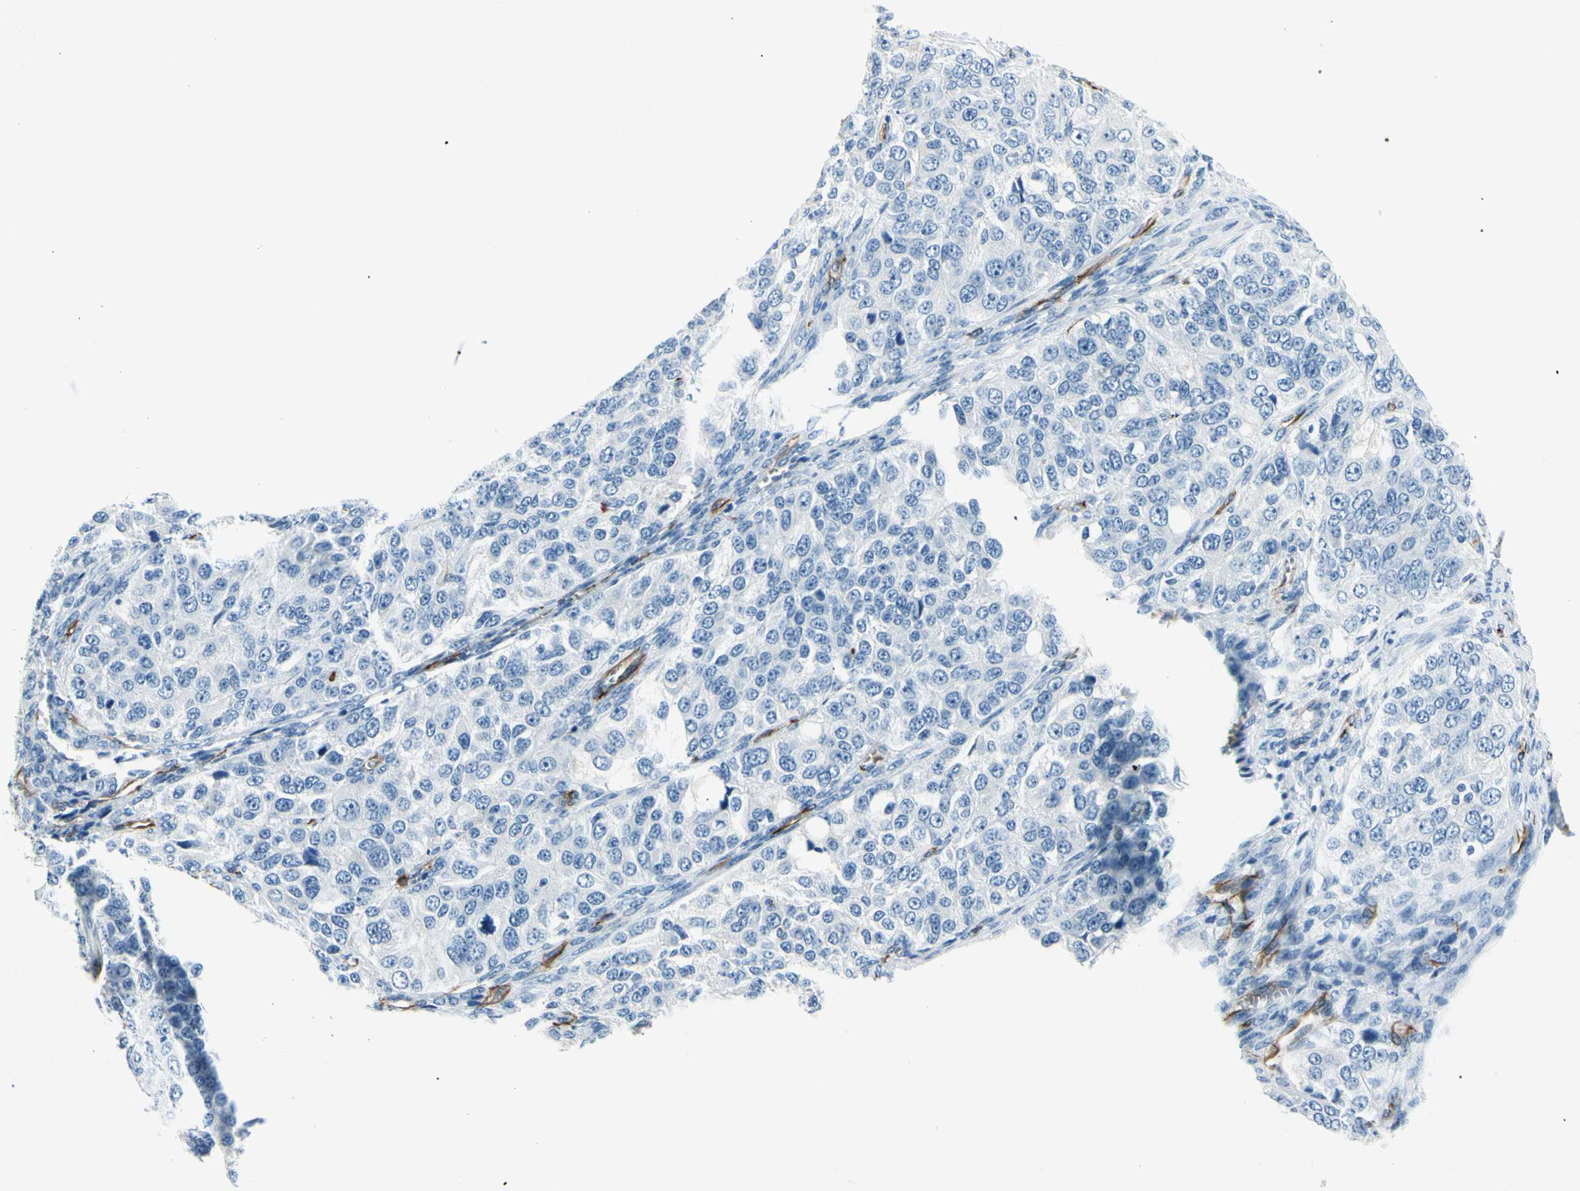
{"staining": {"intensity": "negative", "quantity": "none", "location": "none"}, "tissue": "ovarian cancer", "cell_type": "Tumor cells", "image_type": "cancer", "snomed": [{"axis": "morphology", "description": "Carcinoma, endometroid"}, {"axis": "topography", "description": "Ovary"}], "caption": "There is no significant positivity in tumor cells of ovarian endometroid carcinoma.", "gene": "PTH2R", "patient": {"sex": "female", "age": 51}}